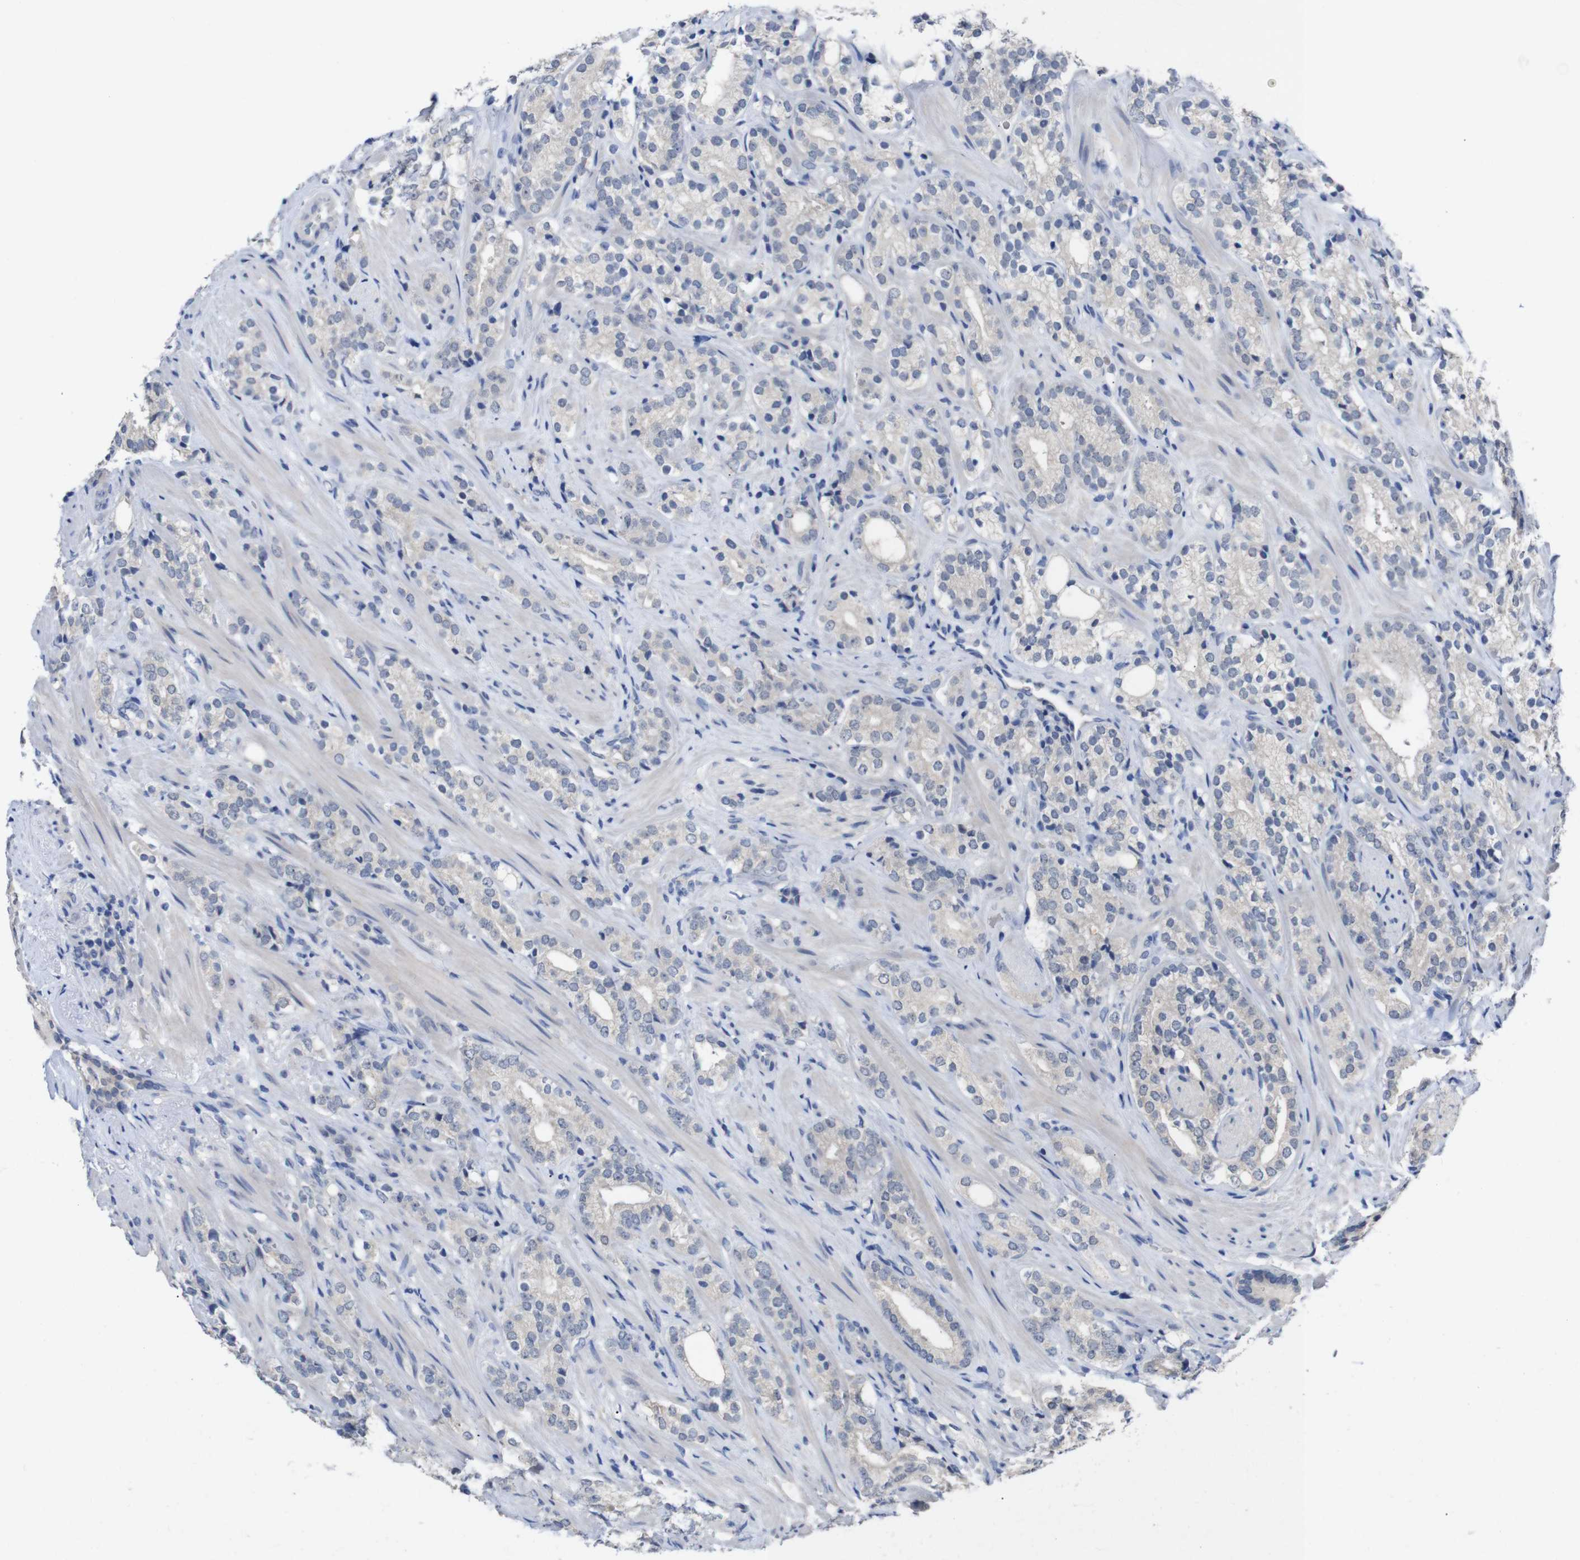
{"staining": {"intensity": "negative", "quantity": "none", "location": "none"}, "tissue": "prostate cancer", "cell_type": "Tumor cells", "image_type": "cancer", "snomed": [{"axis": "morphology", "description": "Adenocarcinoma, High grade"}, {"axis": "topography", "description": "Prostate"}], "caption": "This histopathology image is of adenocarcinoma (high-grade) (prostate) stained with immunohistochemistry (IHC) to label a protein in brown with the nuclei are counter-stained blue. There is no staining in tumor cells. (DAB (3,3'-diaminobenzidine) IHC with hematoxylin counter stain).", "gene": "HNF1A", "patient": {"sex": "male", "age": 71}}